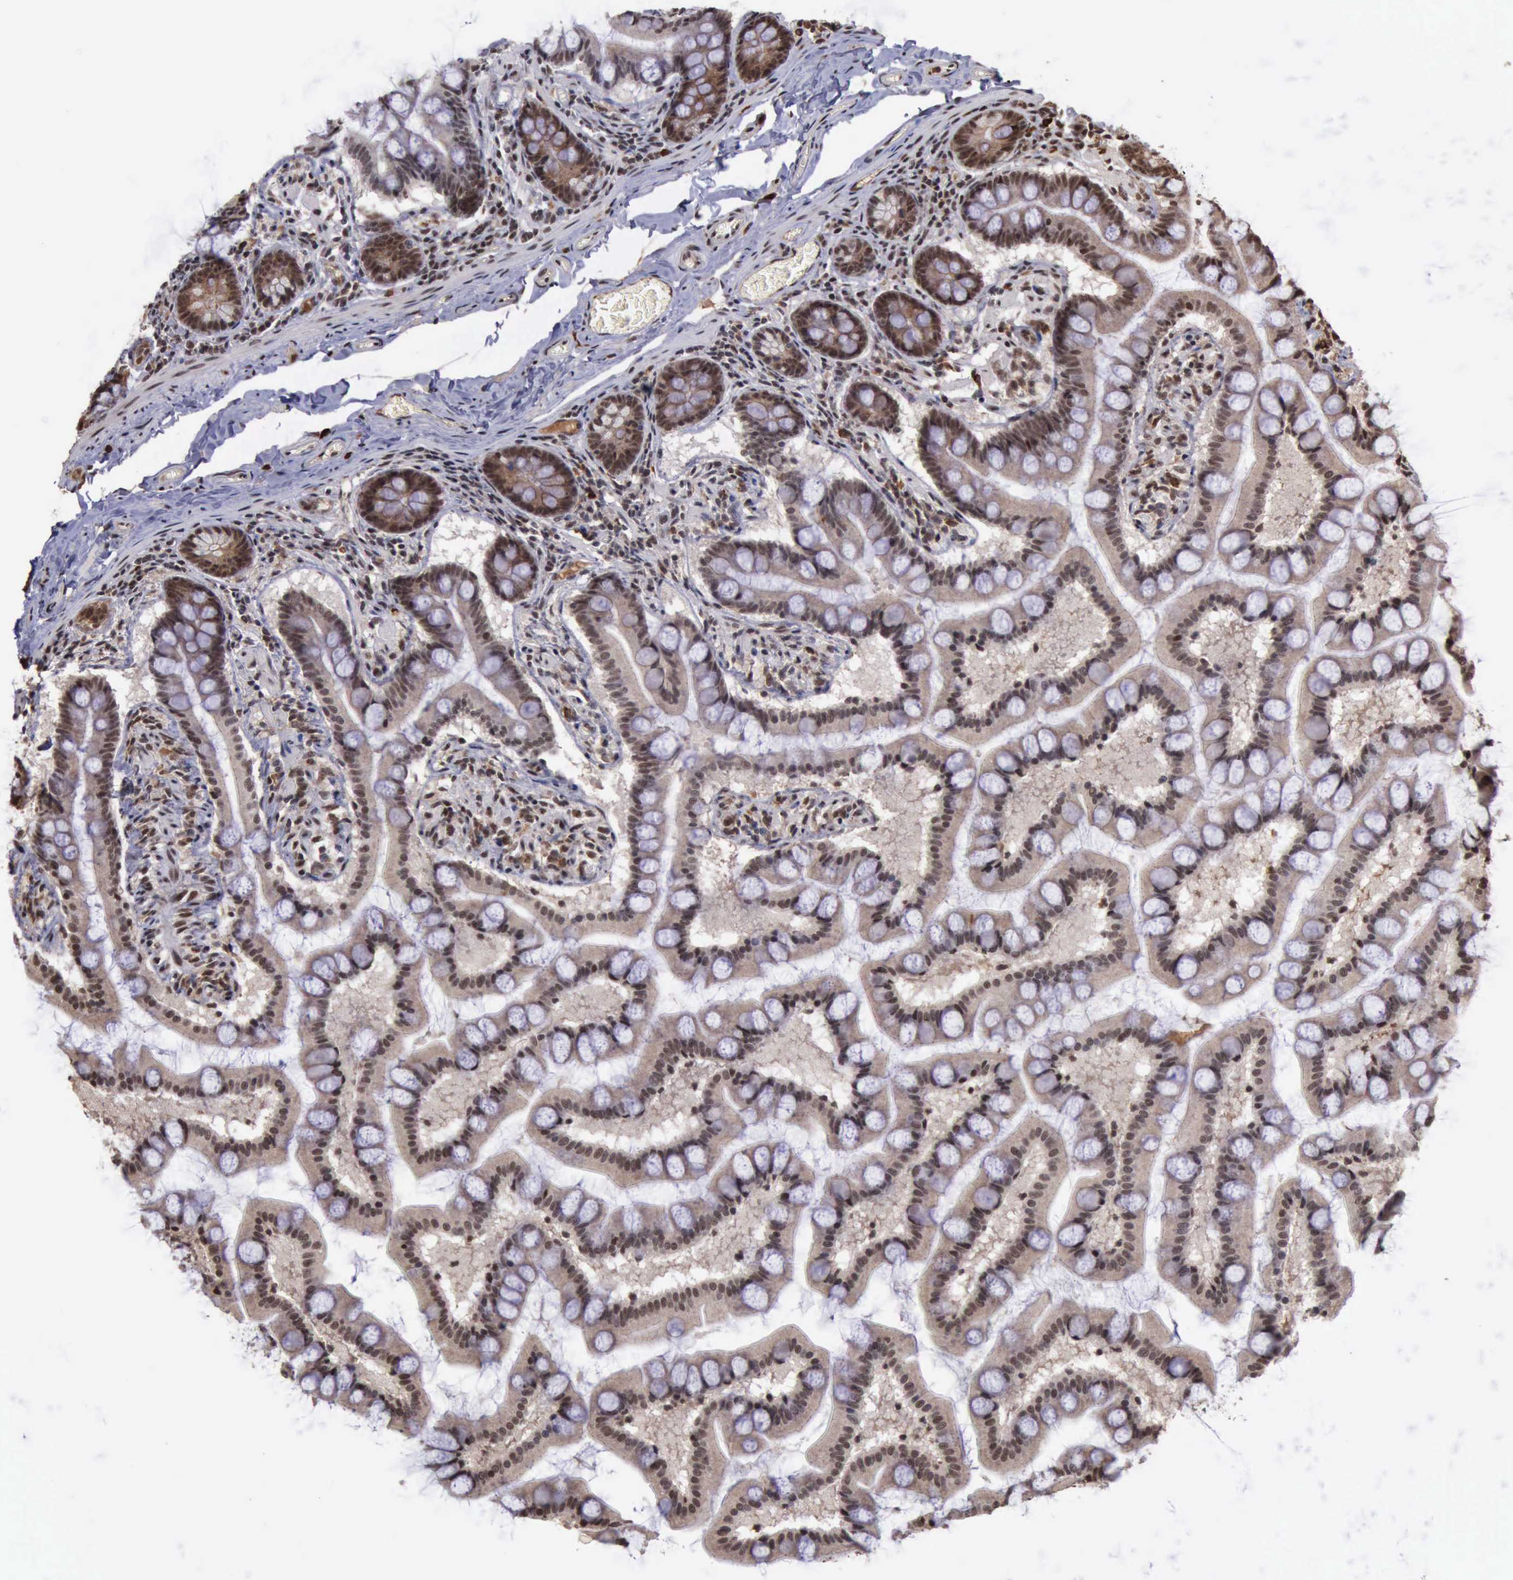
{"staining": {"intensity": "moderate", "quantity": ">75%", "location": "cytoplasmic/membranous,nuclear"}, "tissue": "small intestine", "cell_type": "Glandular cells", "image_type": "normal", "snomed": [{"axis": "morphology", "description": "Normal tissue, NOS"}, {"axis": "topography", "description": "Small intestine"}], "caption": "Immunohistochemistry staining of unremarkable small intestine, which shows medium levels of moderate cytoplasmic/membranous,nuclear expression in about >75% of glandular cells indicating moderate cytoplasmic/membranous,nuclear protein positivity. The staining was performed using DAB (3,3'-diaminobenzidine) (brown) for protein detection and nuclei were counterstained in hematoxylin (blue).", "gene": "TRMT2A", "patient": {"sex": "male", "age": 41}}